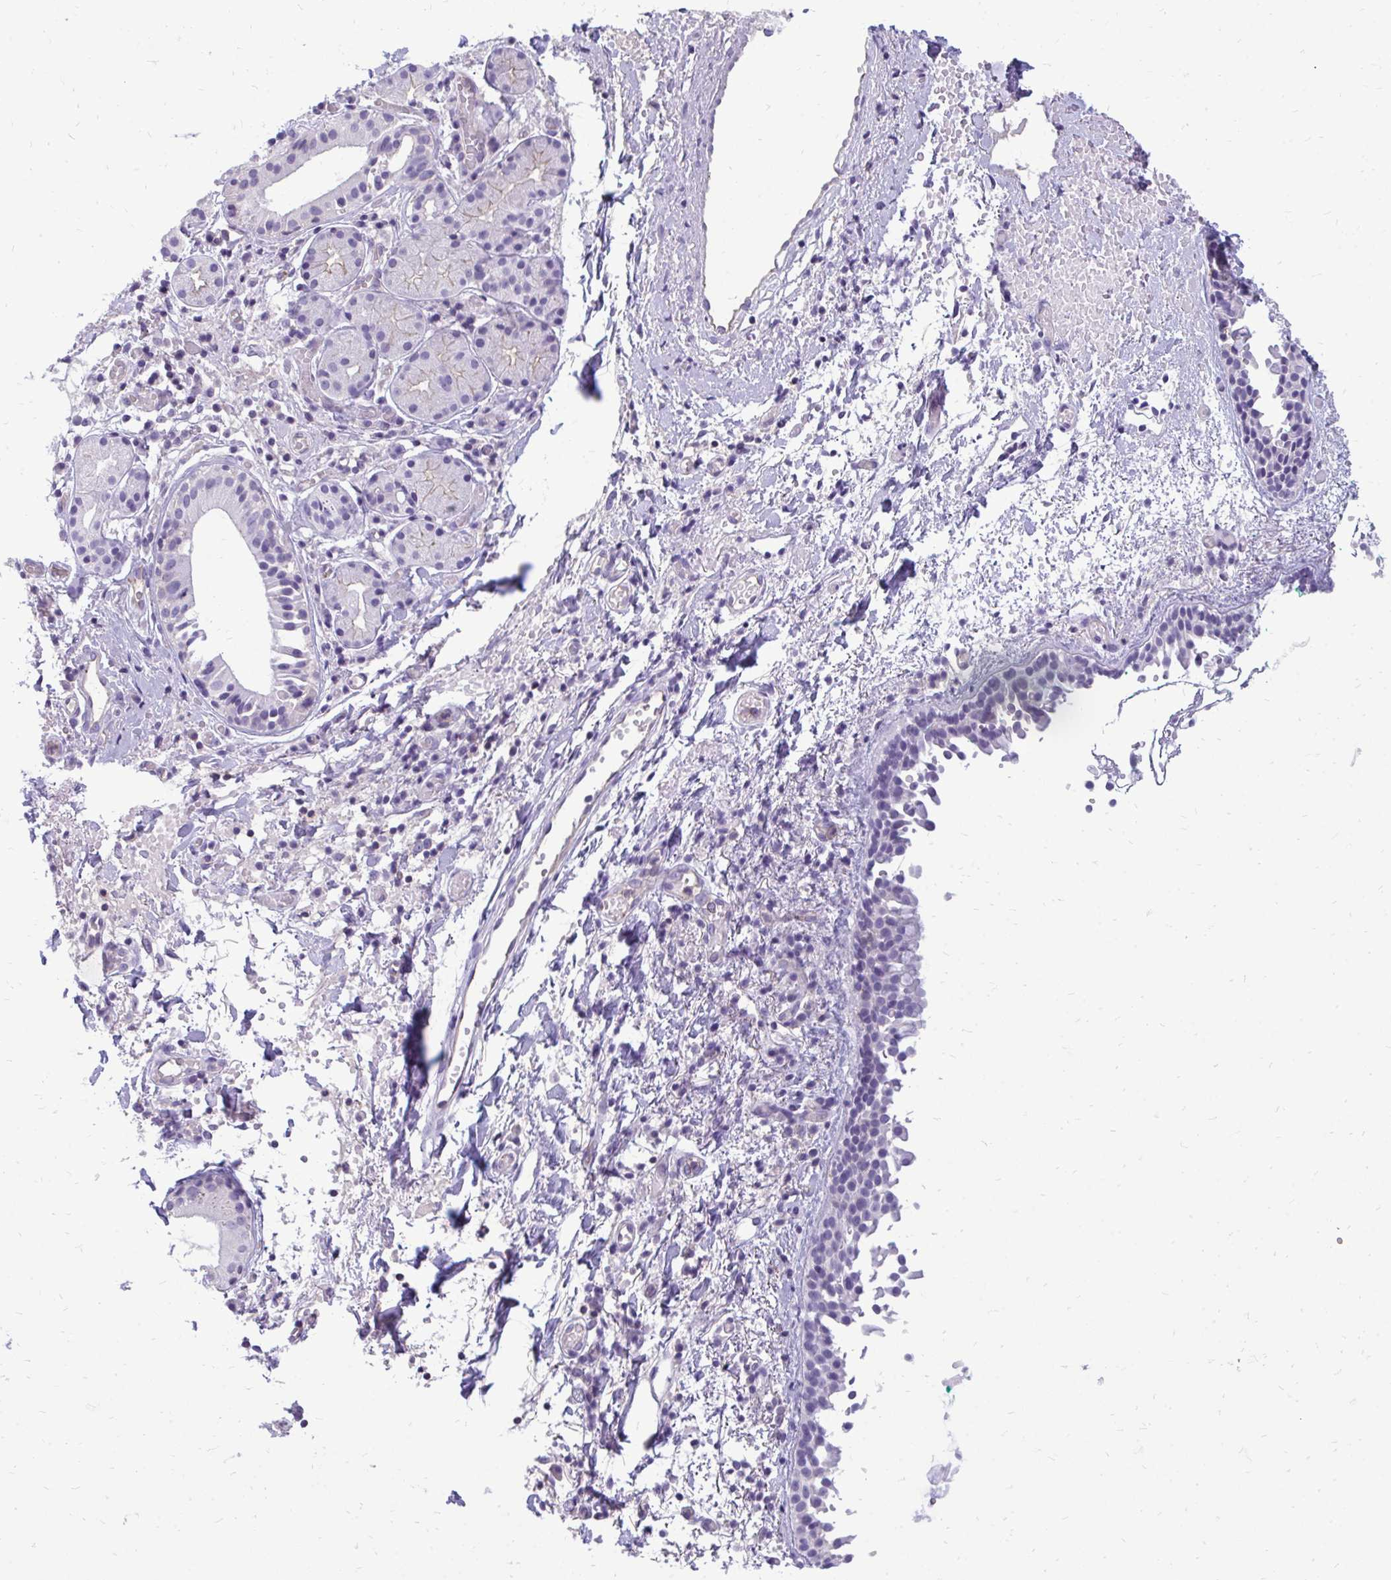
{"staining": {"intensity": "negative", "quantity": "none", "location": "none"}, "tissue": "nasopharynx", "cell_type": "Respiratory epithelial cells", "image_type": "normal", "snomed": [{"axis": "morphology", "description": "Normal tissue, NOS"}, {"axis": "morphology", "description": "Basal cell carcinoma"}, {"axis": "topography", "description": "Cartilage tissue"}, {"axis": "topography", "description": "Nasopharynx"}, {"axis": "topography", "description": "Oral tissue"}], "caption": "Immunohistochemistry of normal human nasopharynx exhibits no expression in respiratory epithelial cells. Nuclei are stained in blue.", "gene": "FABP3", "patient": {"sex": "female", "age": 77}}